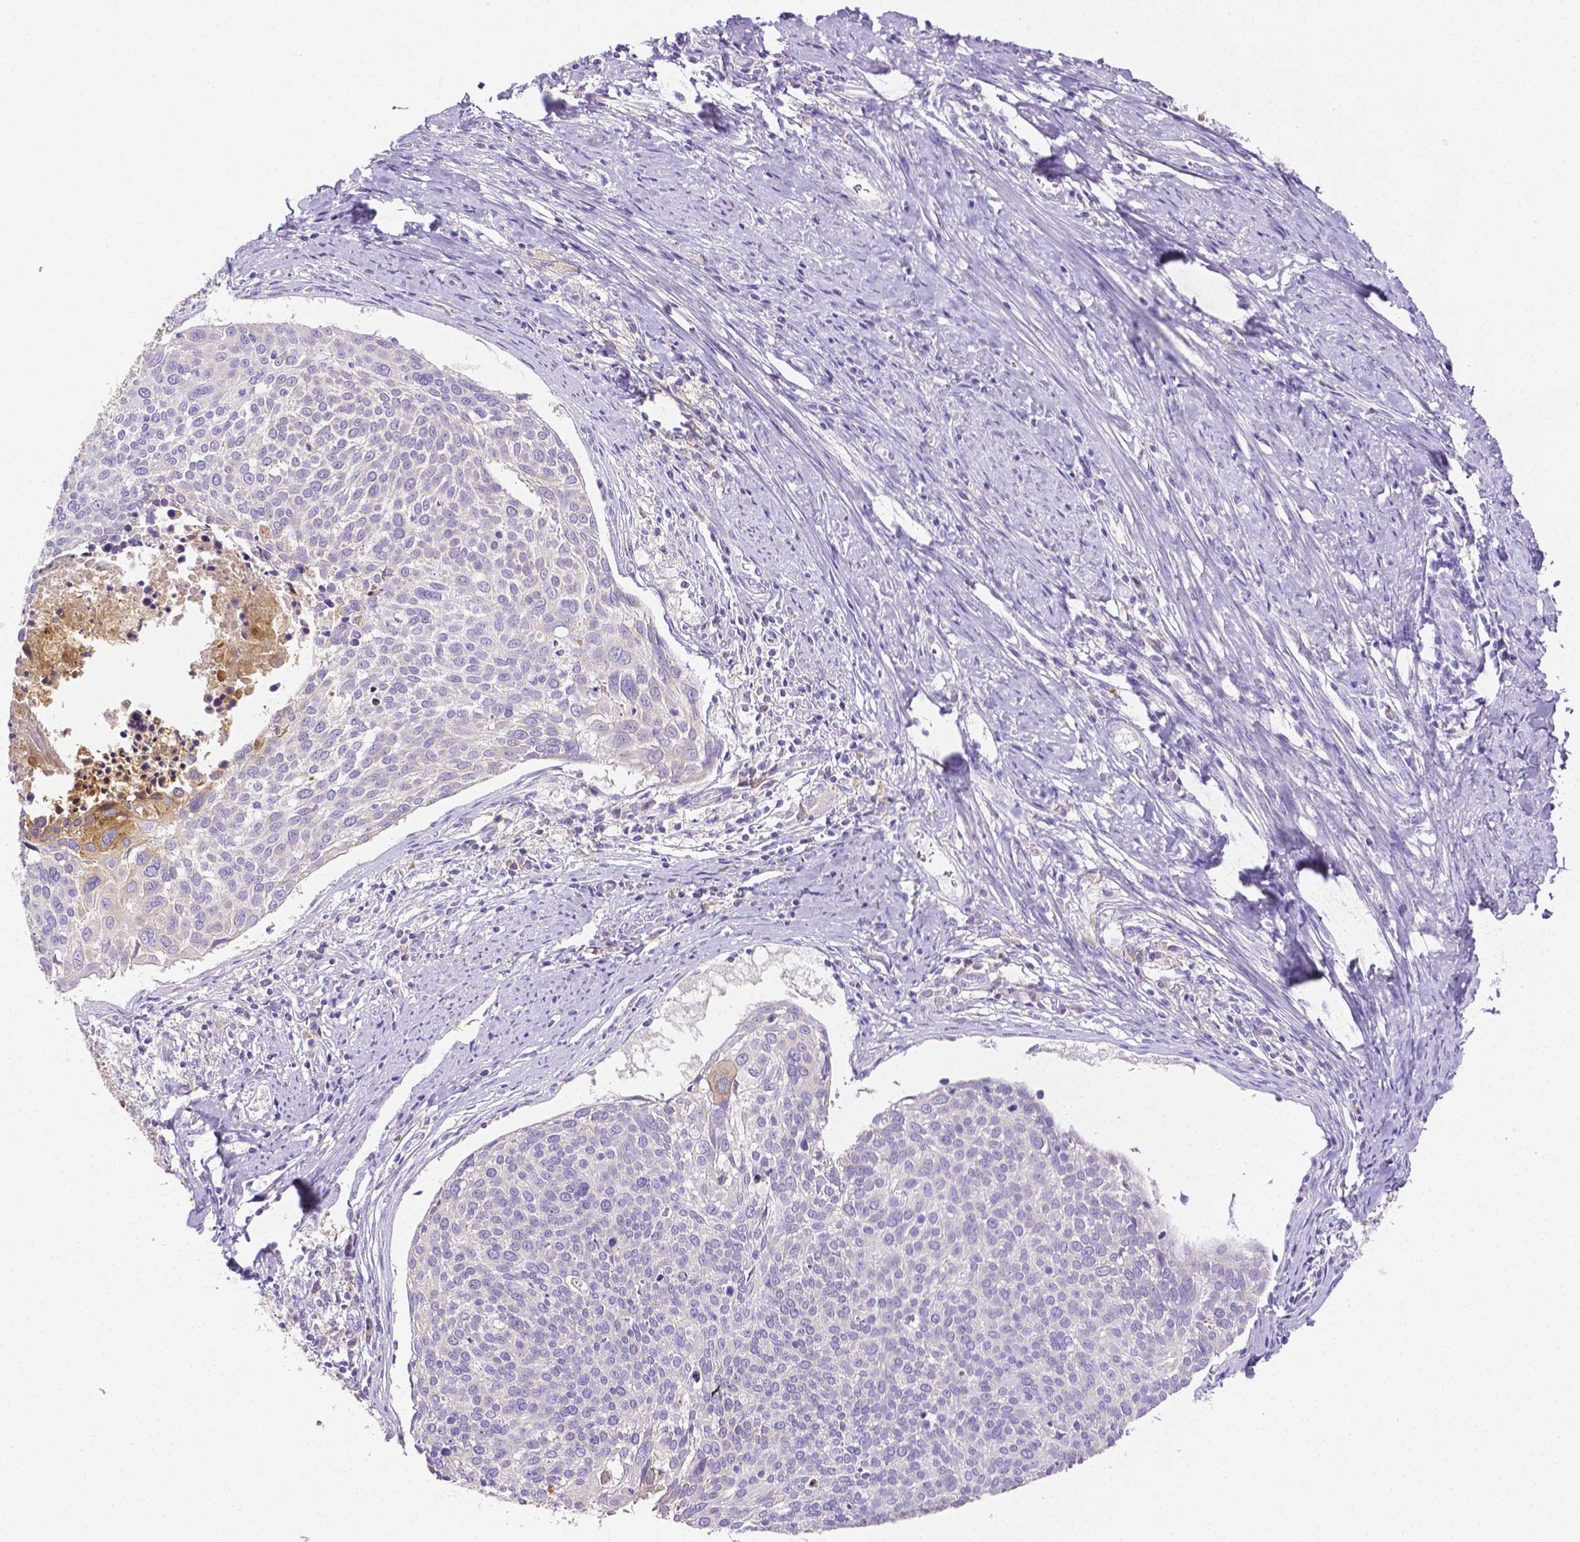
{"staining": {"intensity": "negative", "quantity": "none", "location": "none"}, "tissue": "cervical cancer", "cell_type": "Tumor cells", "image_type": "cancer", "snomed": [{"axis": "morphology", "description": "Squamous cell carcinoma, NOS"}, {"axis": "topography", "description": "Cervix"}], "caption": "Immunohistochemistry histopathology image of human cervical cancer stained for a protein (brown), which exhibits no positivity in tumor cells.", "gene": "NXPH2", "patient": {"sex": "female", "age": 39}}